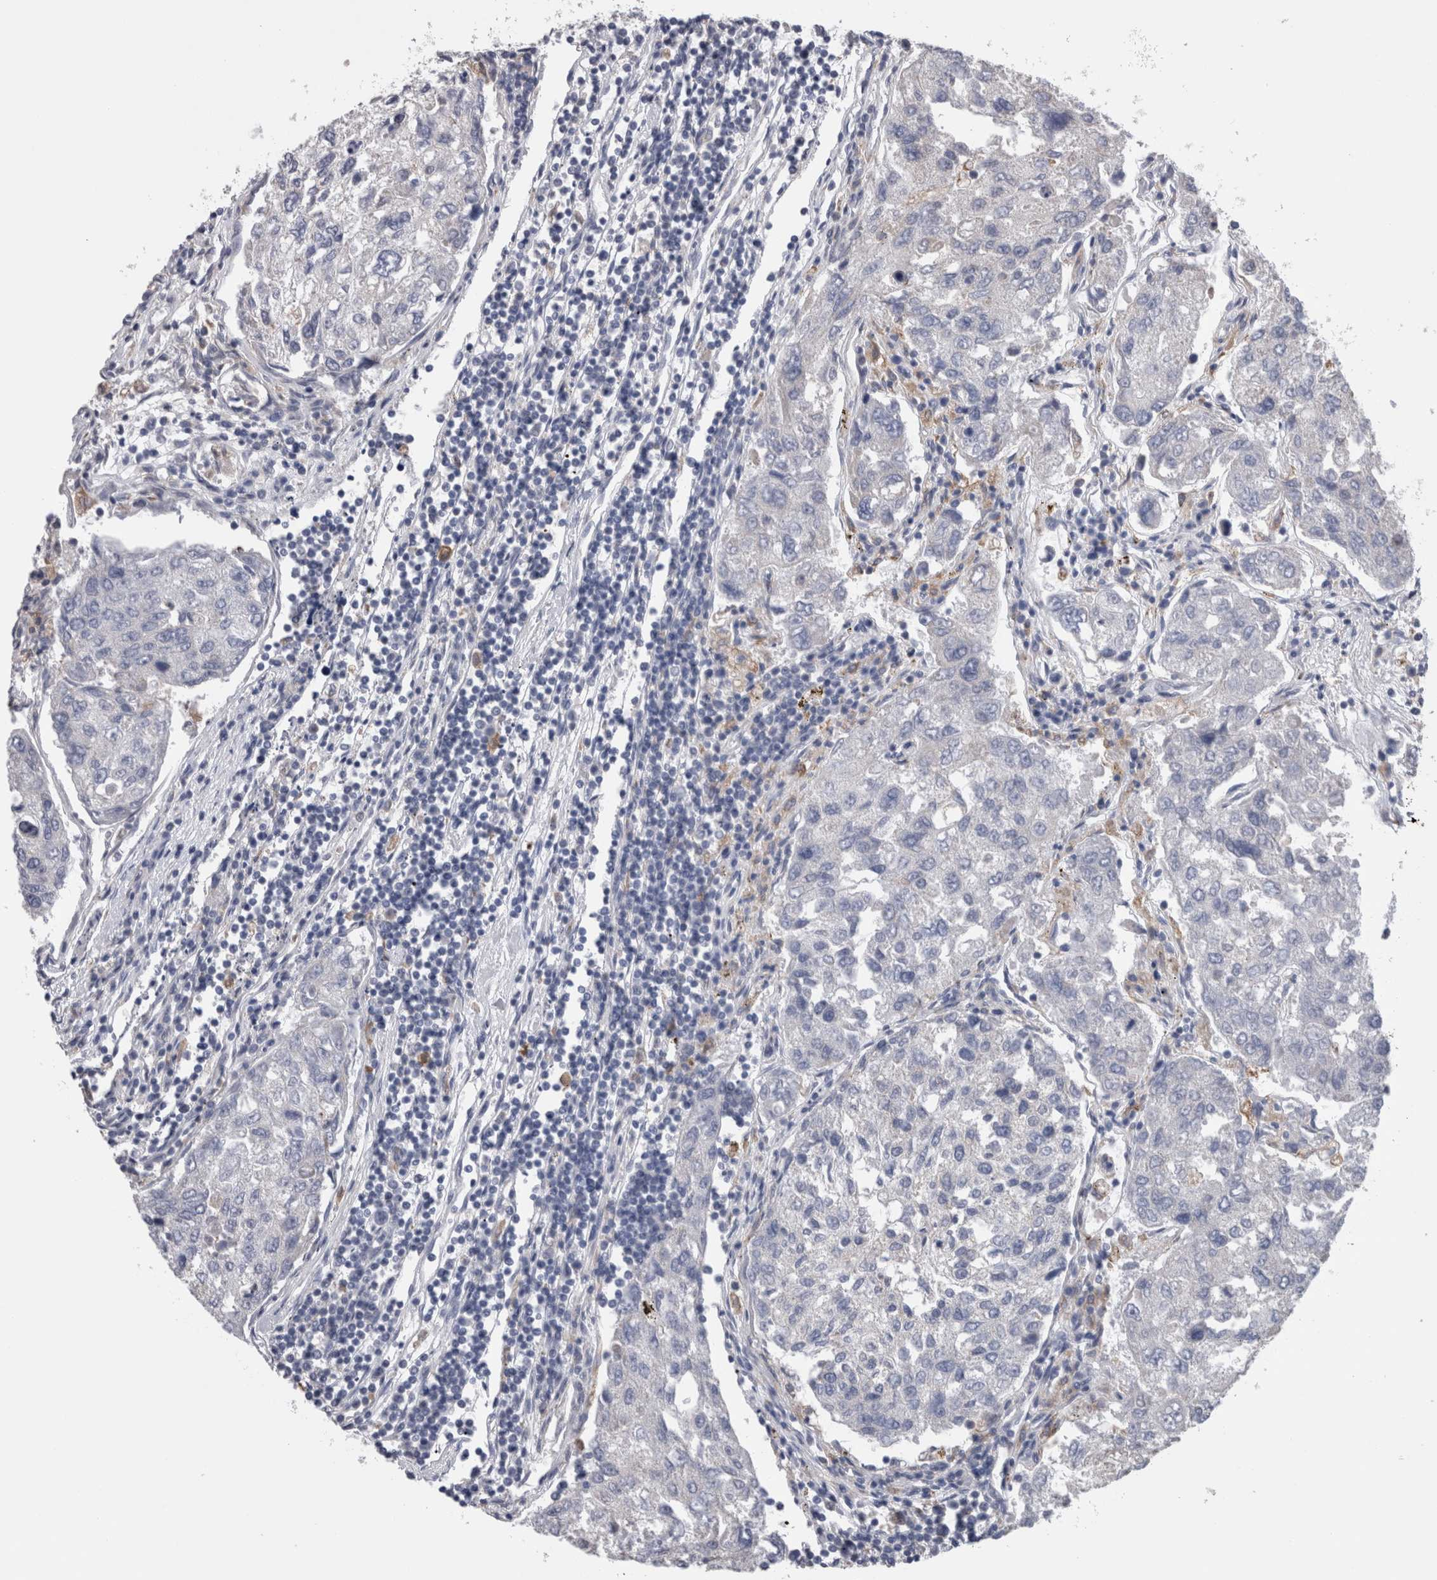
{"staining": {"intensity": "negative", "quantity": "none", "location": "none"}, "tissue": "urothelial cancer", "cell_type": "Tumor cells", "image_type": "cancer", "snomed": [{"axis": "morphology", "description": "Urothelial carcinoma, High grade"}, {"axis": "topography", "description": "Lymph node"}, {"axis": "topography", "description": "Urinary bladder"}], "caption": "The micrograph shows no staining of tumor cells in high-grade urothelial carcinoma.", "gene": "GDAP1", "patient": {"sex": "male", "age": 51}}